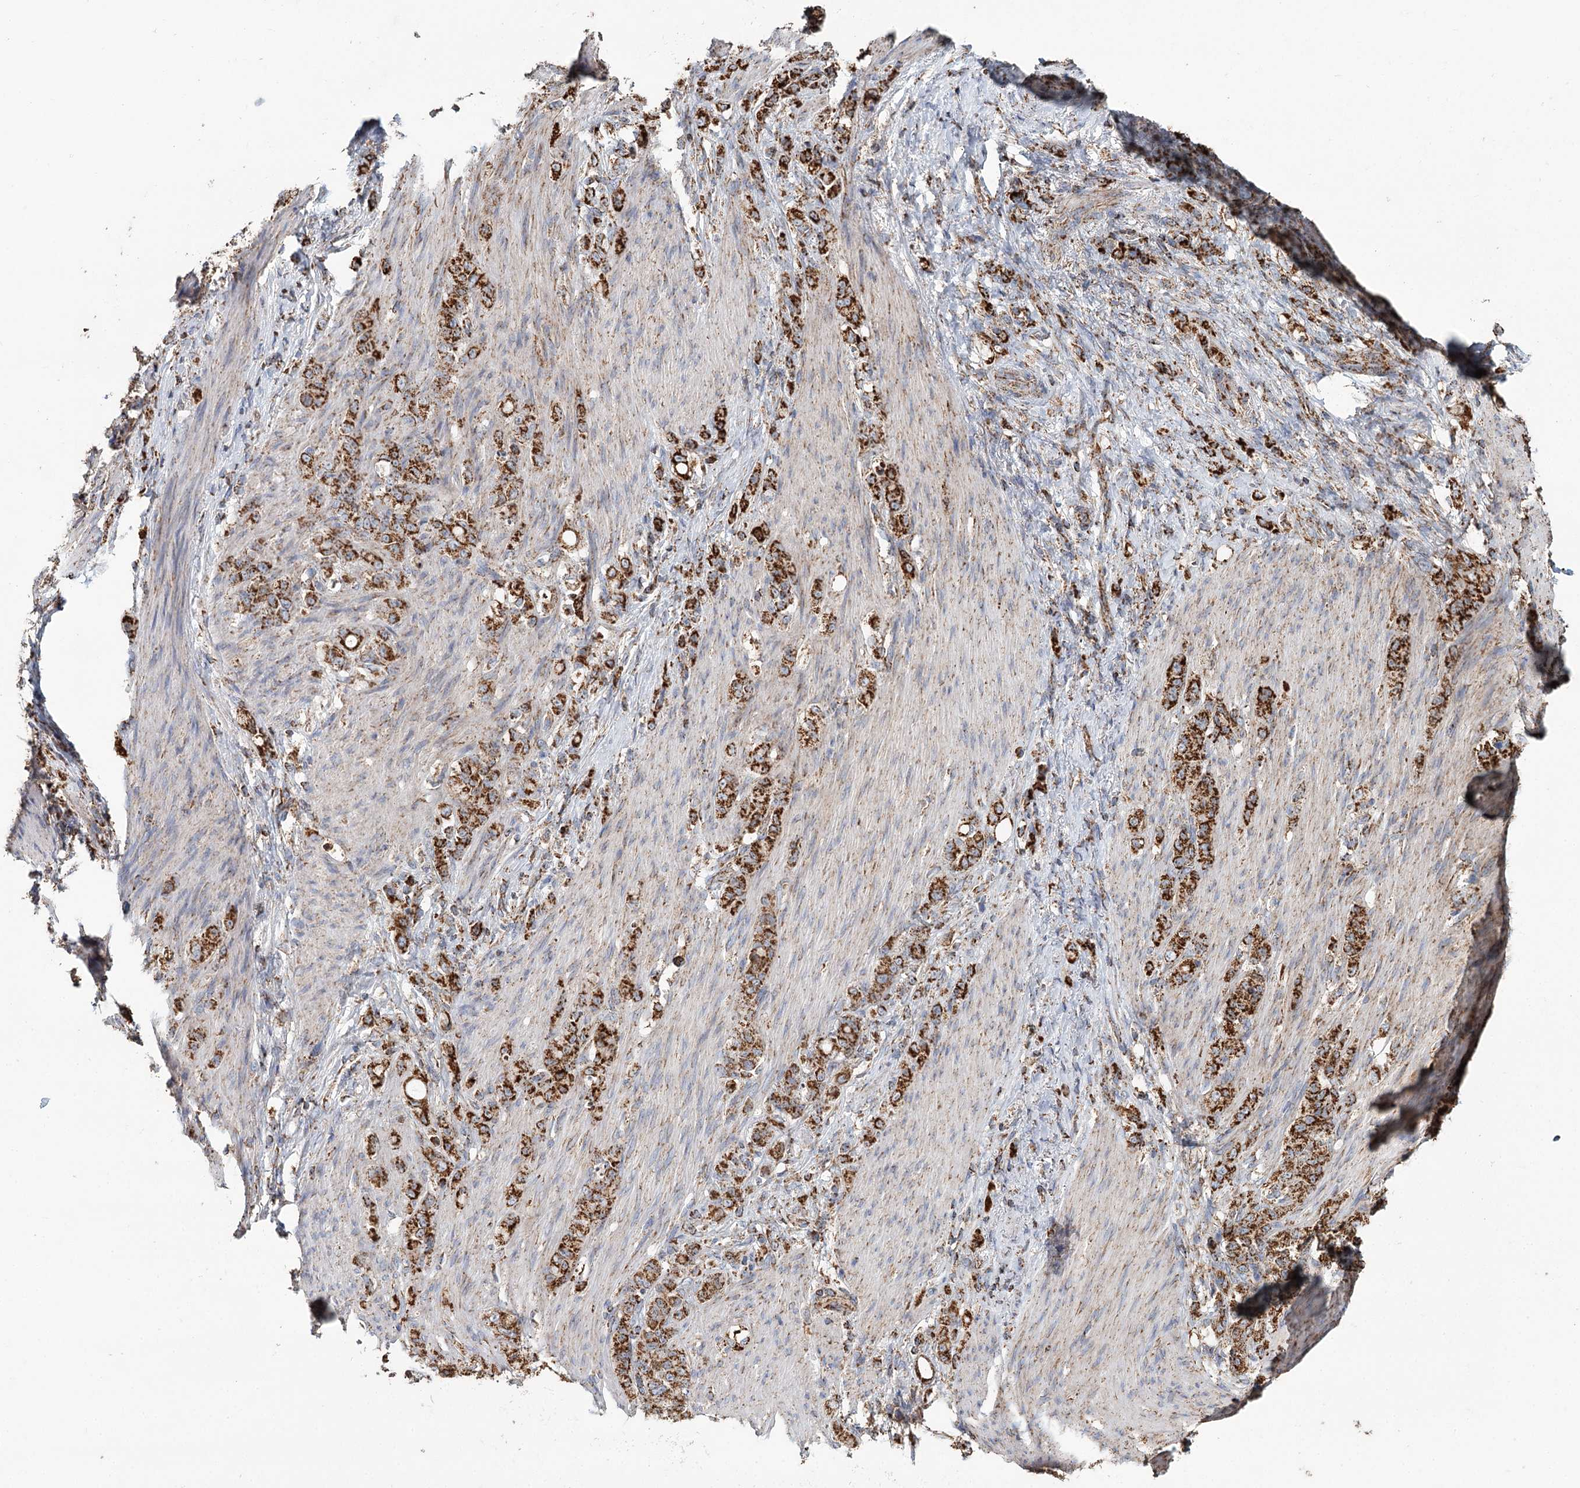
{"staining": {"intensity": "strong", "quantity": ">75%", "location": "cytoplasmic/membranous"}, "tissue": "stomach cancer", "cell_type": "Tumor cells", "image_type": "cancer", "snomed": [{"axis": "morphology", "description": "Adenocarcinoma, NOS"}, {"axis": "topography", "description": "Stomach"}], "caption": "Immunohistochemical staining of human adenocarcinoma (stomach) displays strong cytoplasmic/membranous protein expression in about >75% of tumor cells.", "gene": "APH1A", "patient": {"sex": "female", "age": 79}}